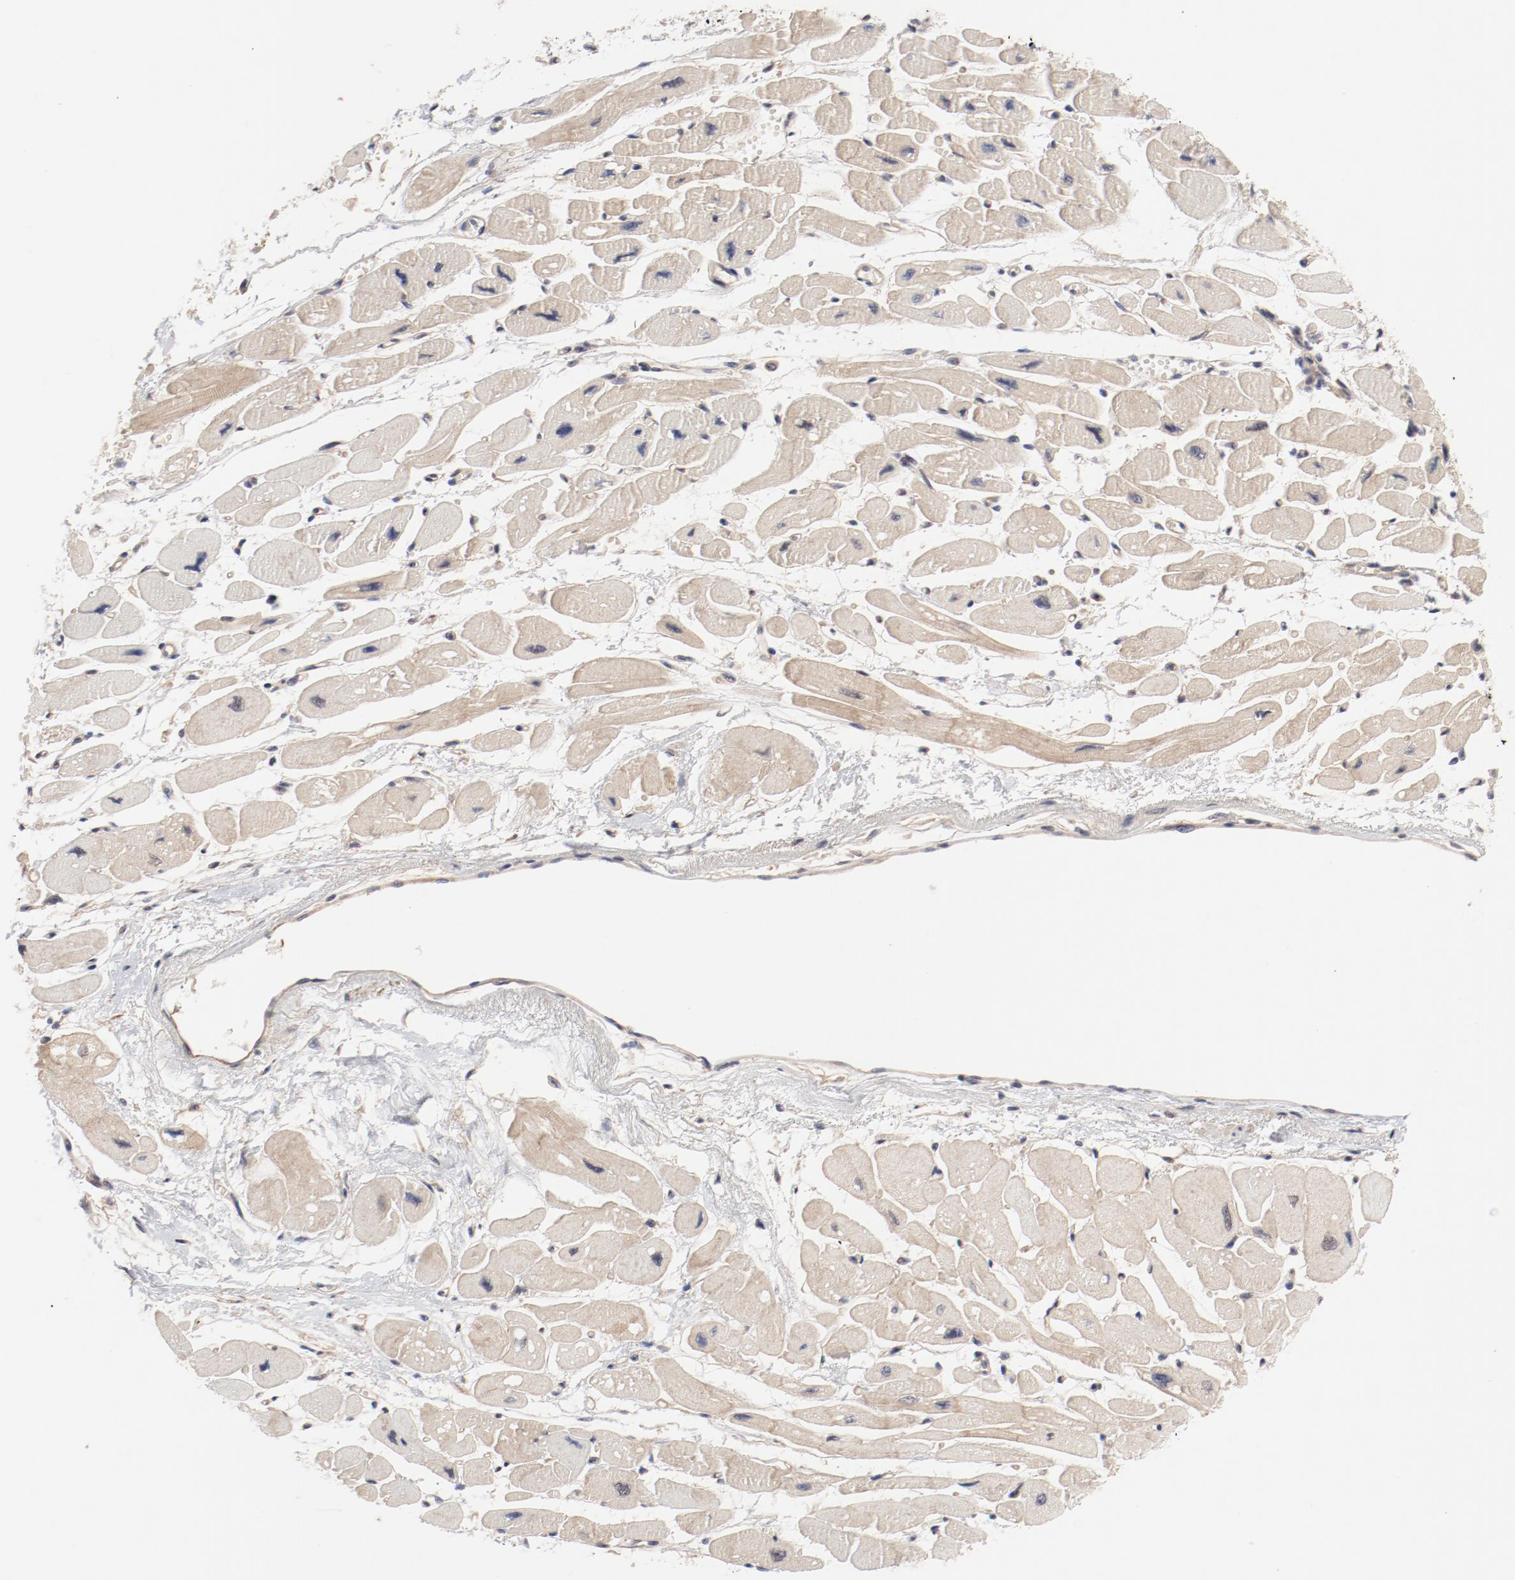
{"staining": {"intensity": "negative", "quantity": "none", "location": "none"}, "tissue": "heart muscle", "cell_type": "Cardiomyocytes", "image_type": "normal", "snomed": [{"axis": "morphology", "description": "Normal tissue, NOS"}, {"axis": "topography", "description": "Heart"}], "caption": "High power microscopy photomicrograph of an immunohistochemistry (IHC) image of benign heart muscle, revealing no significant positivity in cardiomyocytes. Brightfield microscopy of IHC stained with DAB (brown) and hematoxylin (blue), captured at high magnification.", "gene": "PITPNM2", "patient": {"sex": "female", "age": 54}}